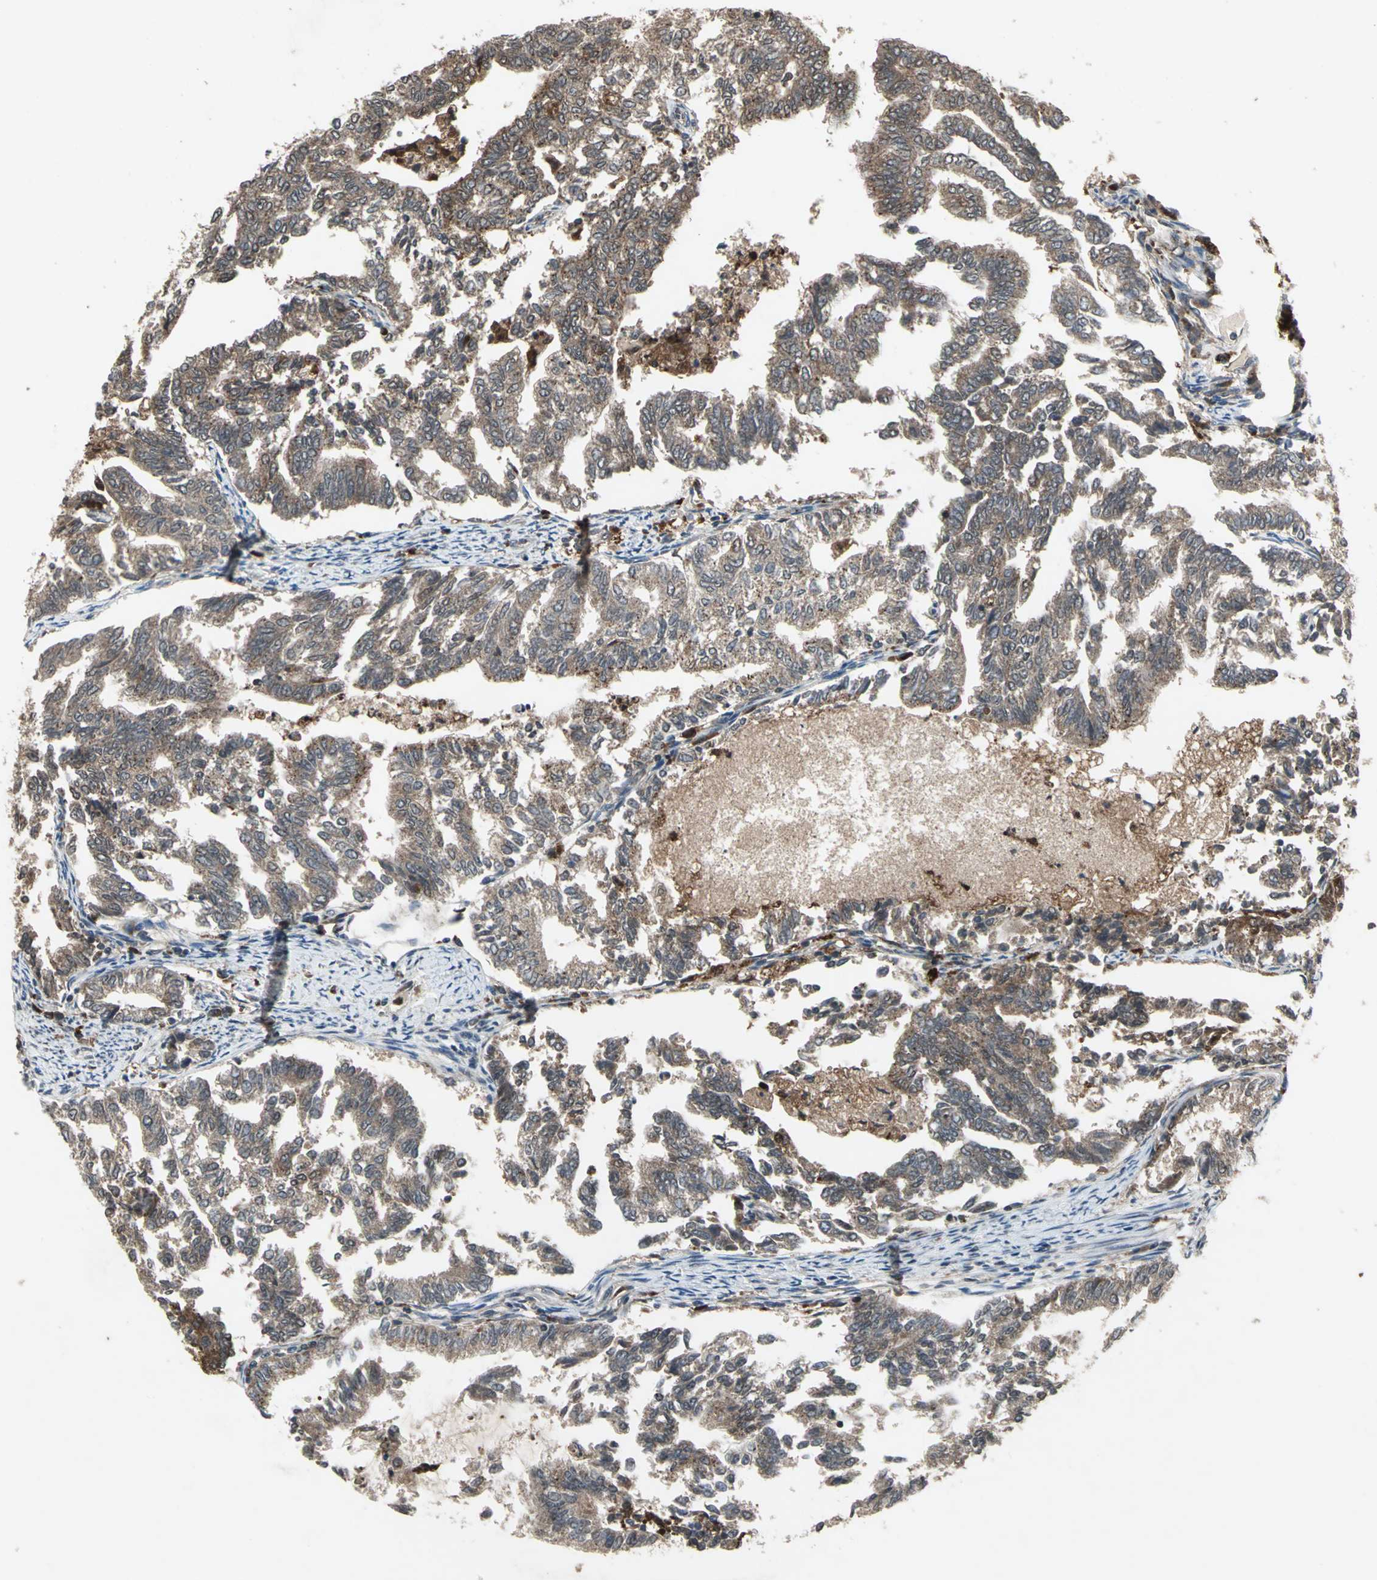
{"staining": {"intensity": "moderate", "quantity": ">75%", "location": "cytoplasmic/membranous"}, "tissue": "endometrial cancer", "cell_type": "Tumor cells", "image_type": "cancer", "snomed": [{"axis": "morphology", "description": "Adenocarcinoma, NOS"}, {"axis": "topography", "description": "Endometrium"}], "caption": "Protein expression analysis of human adenocarcinoma (endometrial) reveals moderate cytoplasmic/membranous expression in about >75% of tumor cells.", "gene": "PYCARD", "patient": {"sex": "female", "age": 79}}